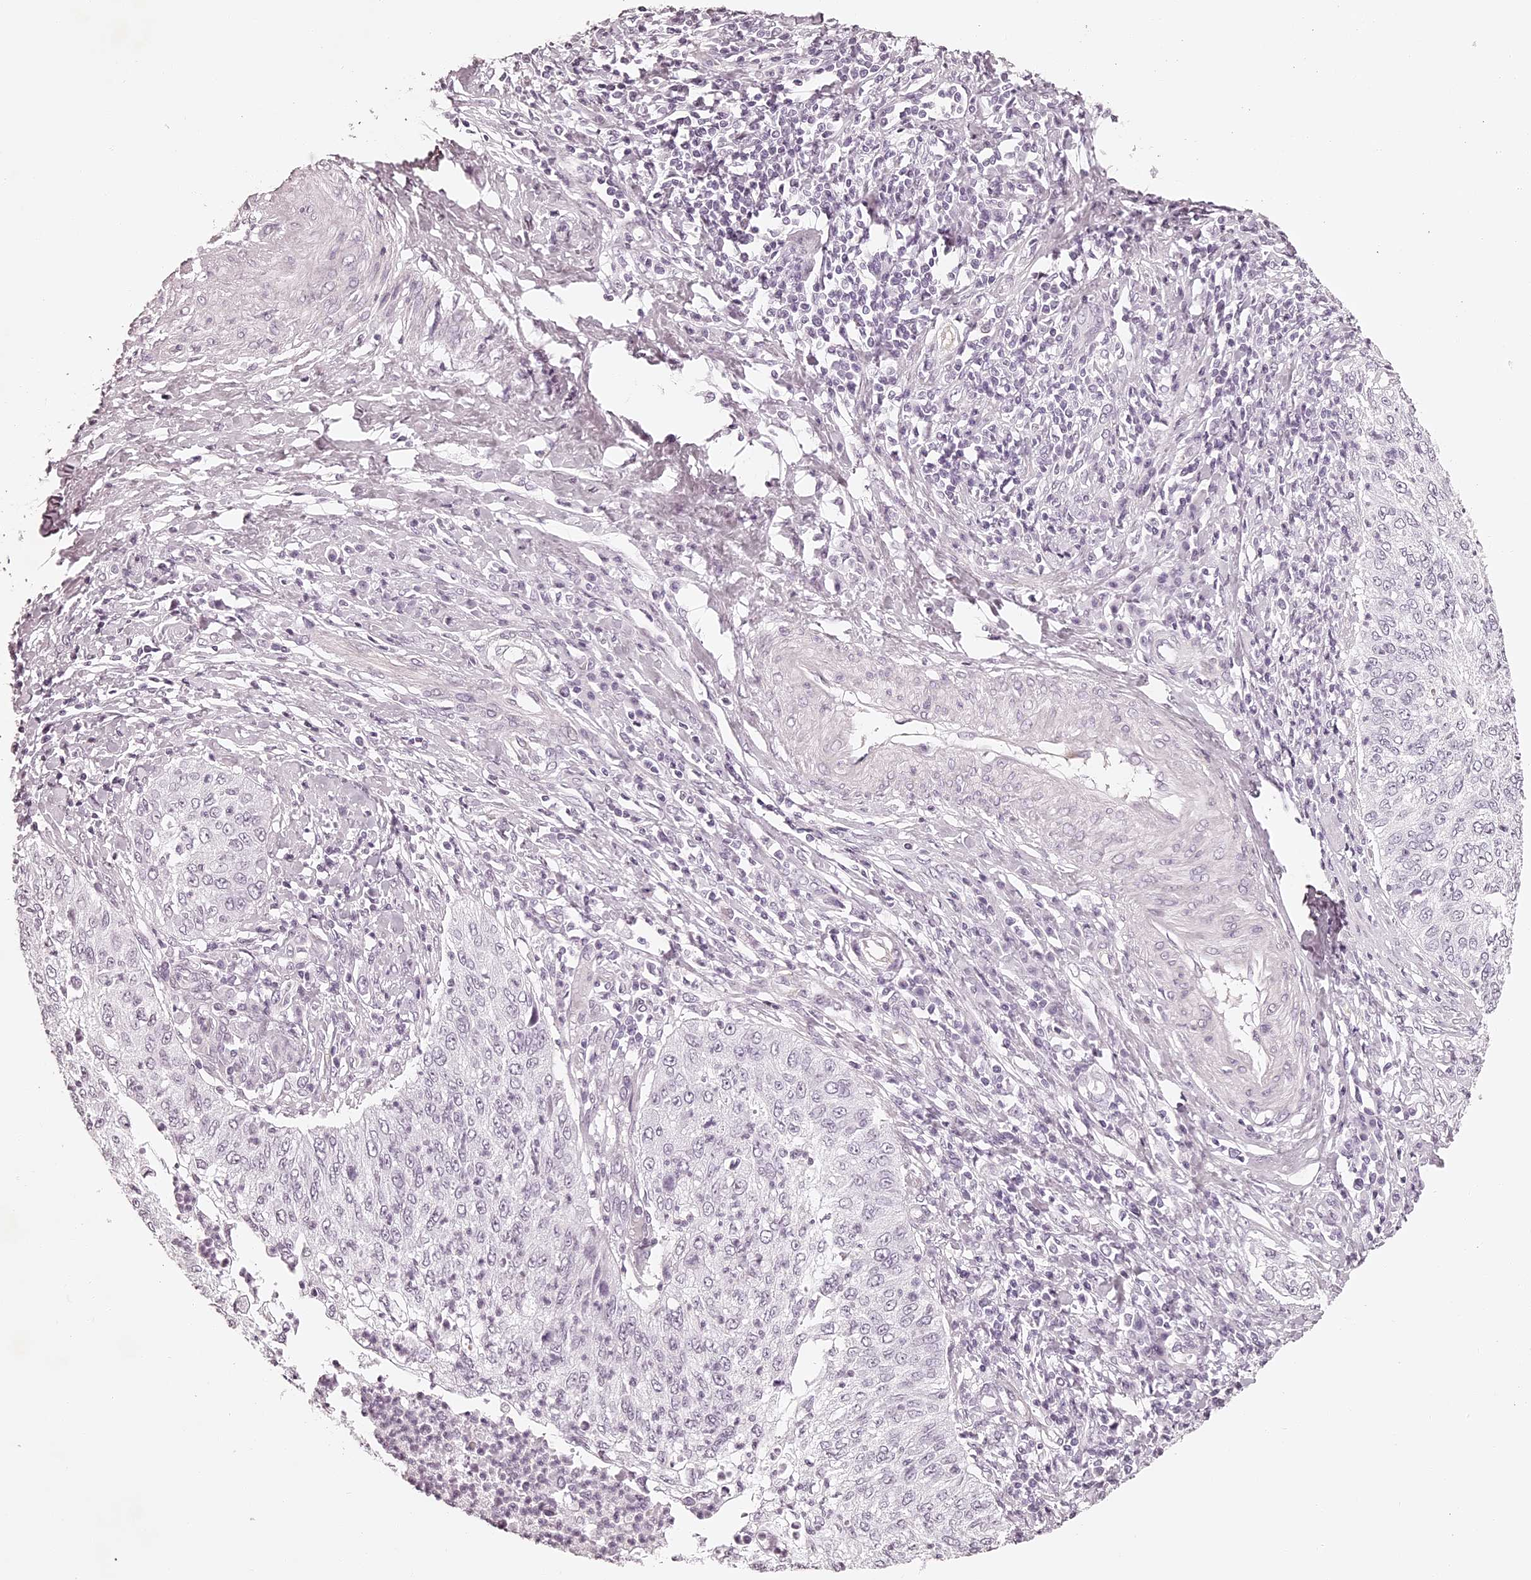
{"staining": {"intensity": "negative", "quantity": "none", "location": "none"}, "tissue": "cervical cancer", "cell_type": "Tumor cells", "image_type": "cancer", "snomed": [{"axis": "morphology", "description": "Squamous cell carcinoma, NOS"}, {"axis": "topography", "description": "Cervix"}], "caption": "High power microscopy photomicrograph of an immunohistochemistry histopathology image of cervical squamous cell carcinoma, revealing no significant expression in tumor cells. (DAB (3,3'-diaminobenzidine) immunohistochemistry visualized using brightfield microscopy, high magnification).", "gene": "ELAPOR1", "patient": {"sex": "female", "age": 30}}